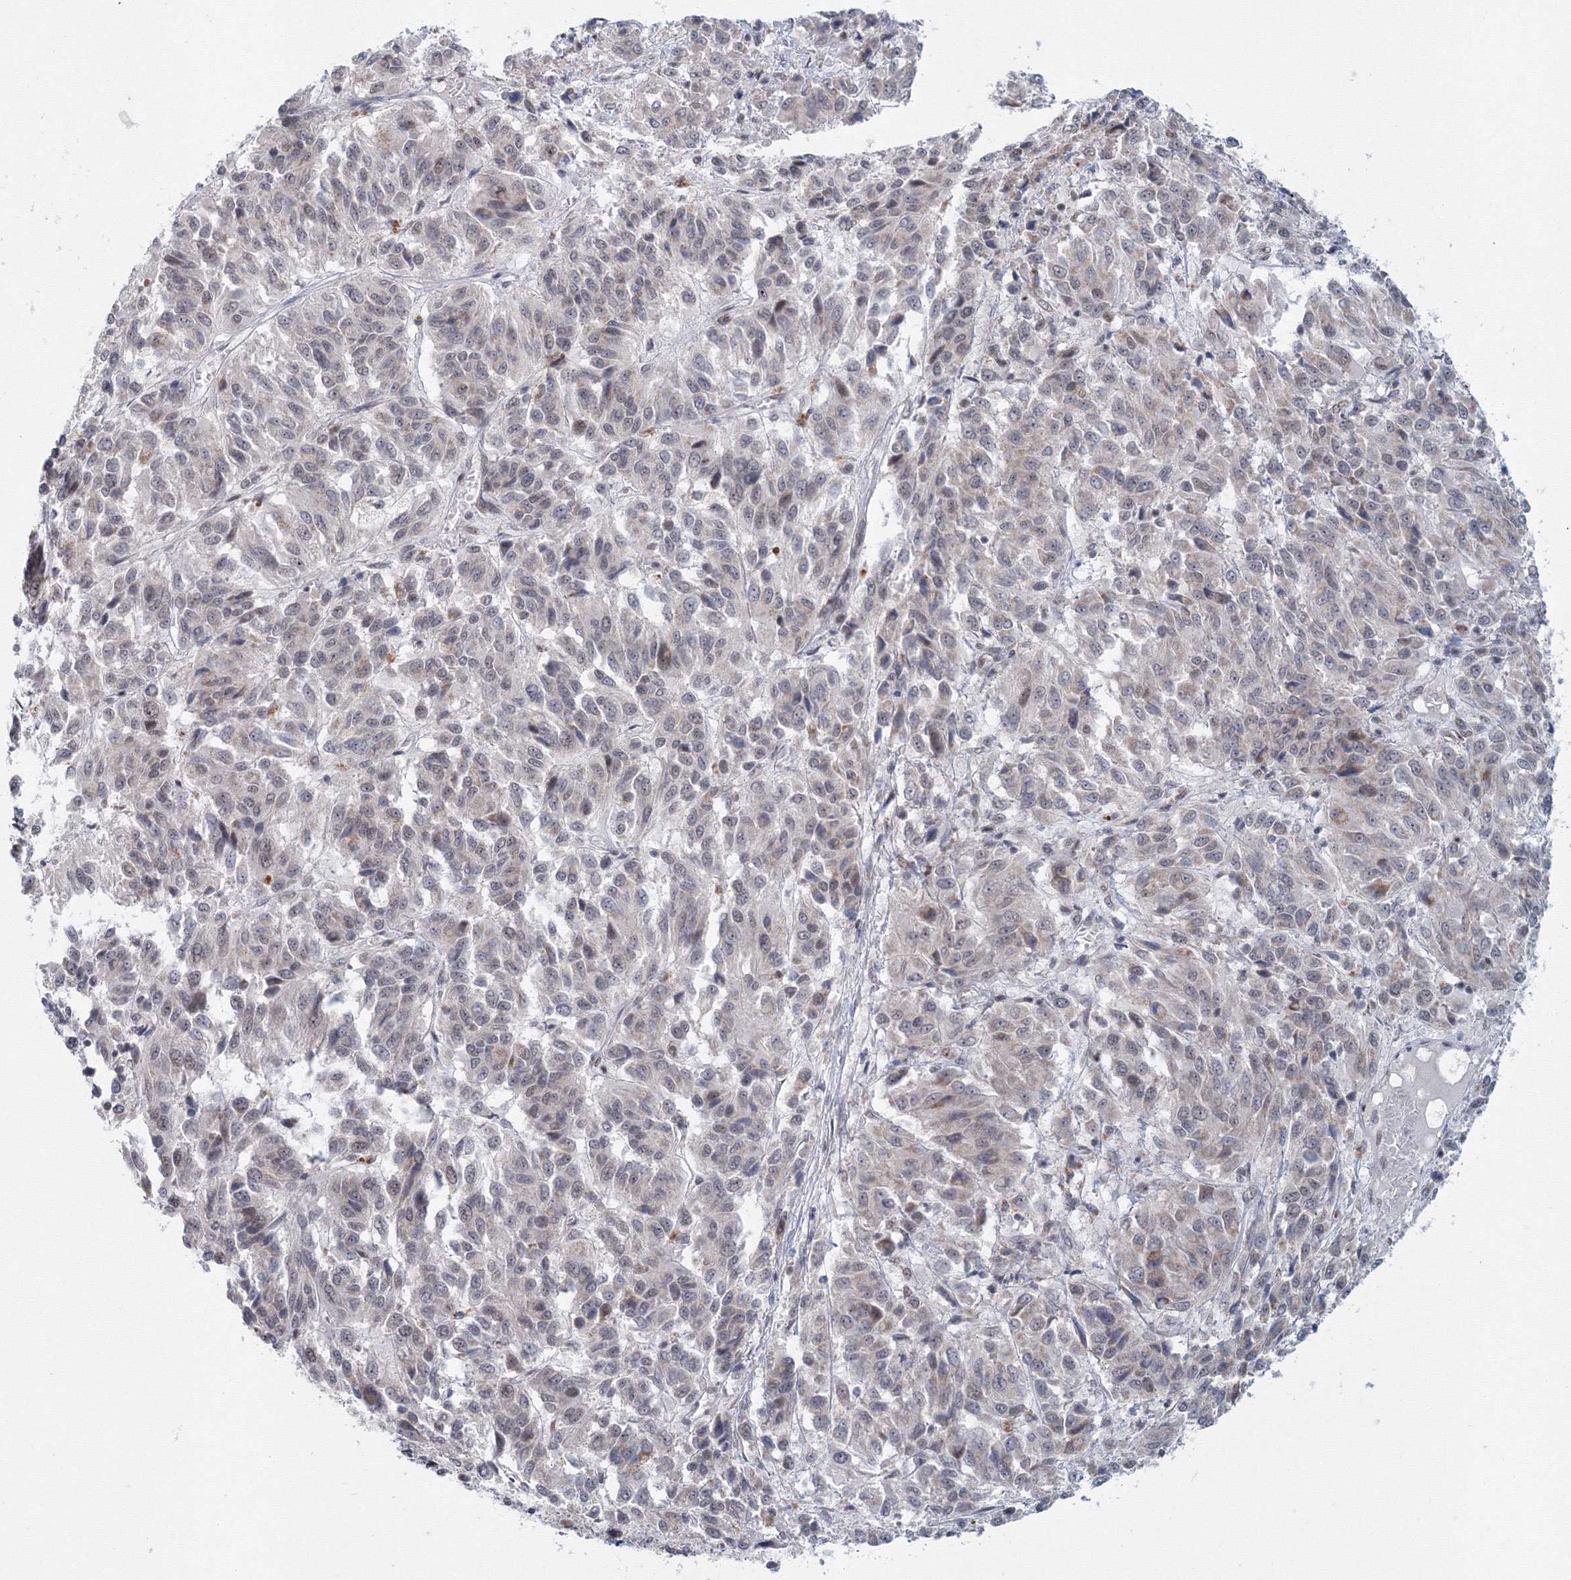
{"staining": {"intensity": "negative", "quantity": "none", "location": "none"}, "tissue": "melanoma", "cell_type": "Tumor cells", "image_type": "cancer", "snomed": [{"axis": "morphology", "description": "Malignant melanoma, Metastatic site"}, {"axis": "topography", "description": "Lung"}], "caption": "A micrograph of human melanoma is negative for staining in tumor cells.", "gene": "SF3B6", "patient": {"sex": "male", "age": 64}}